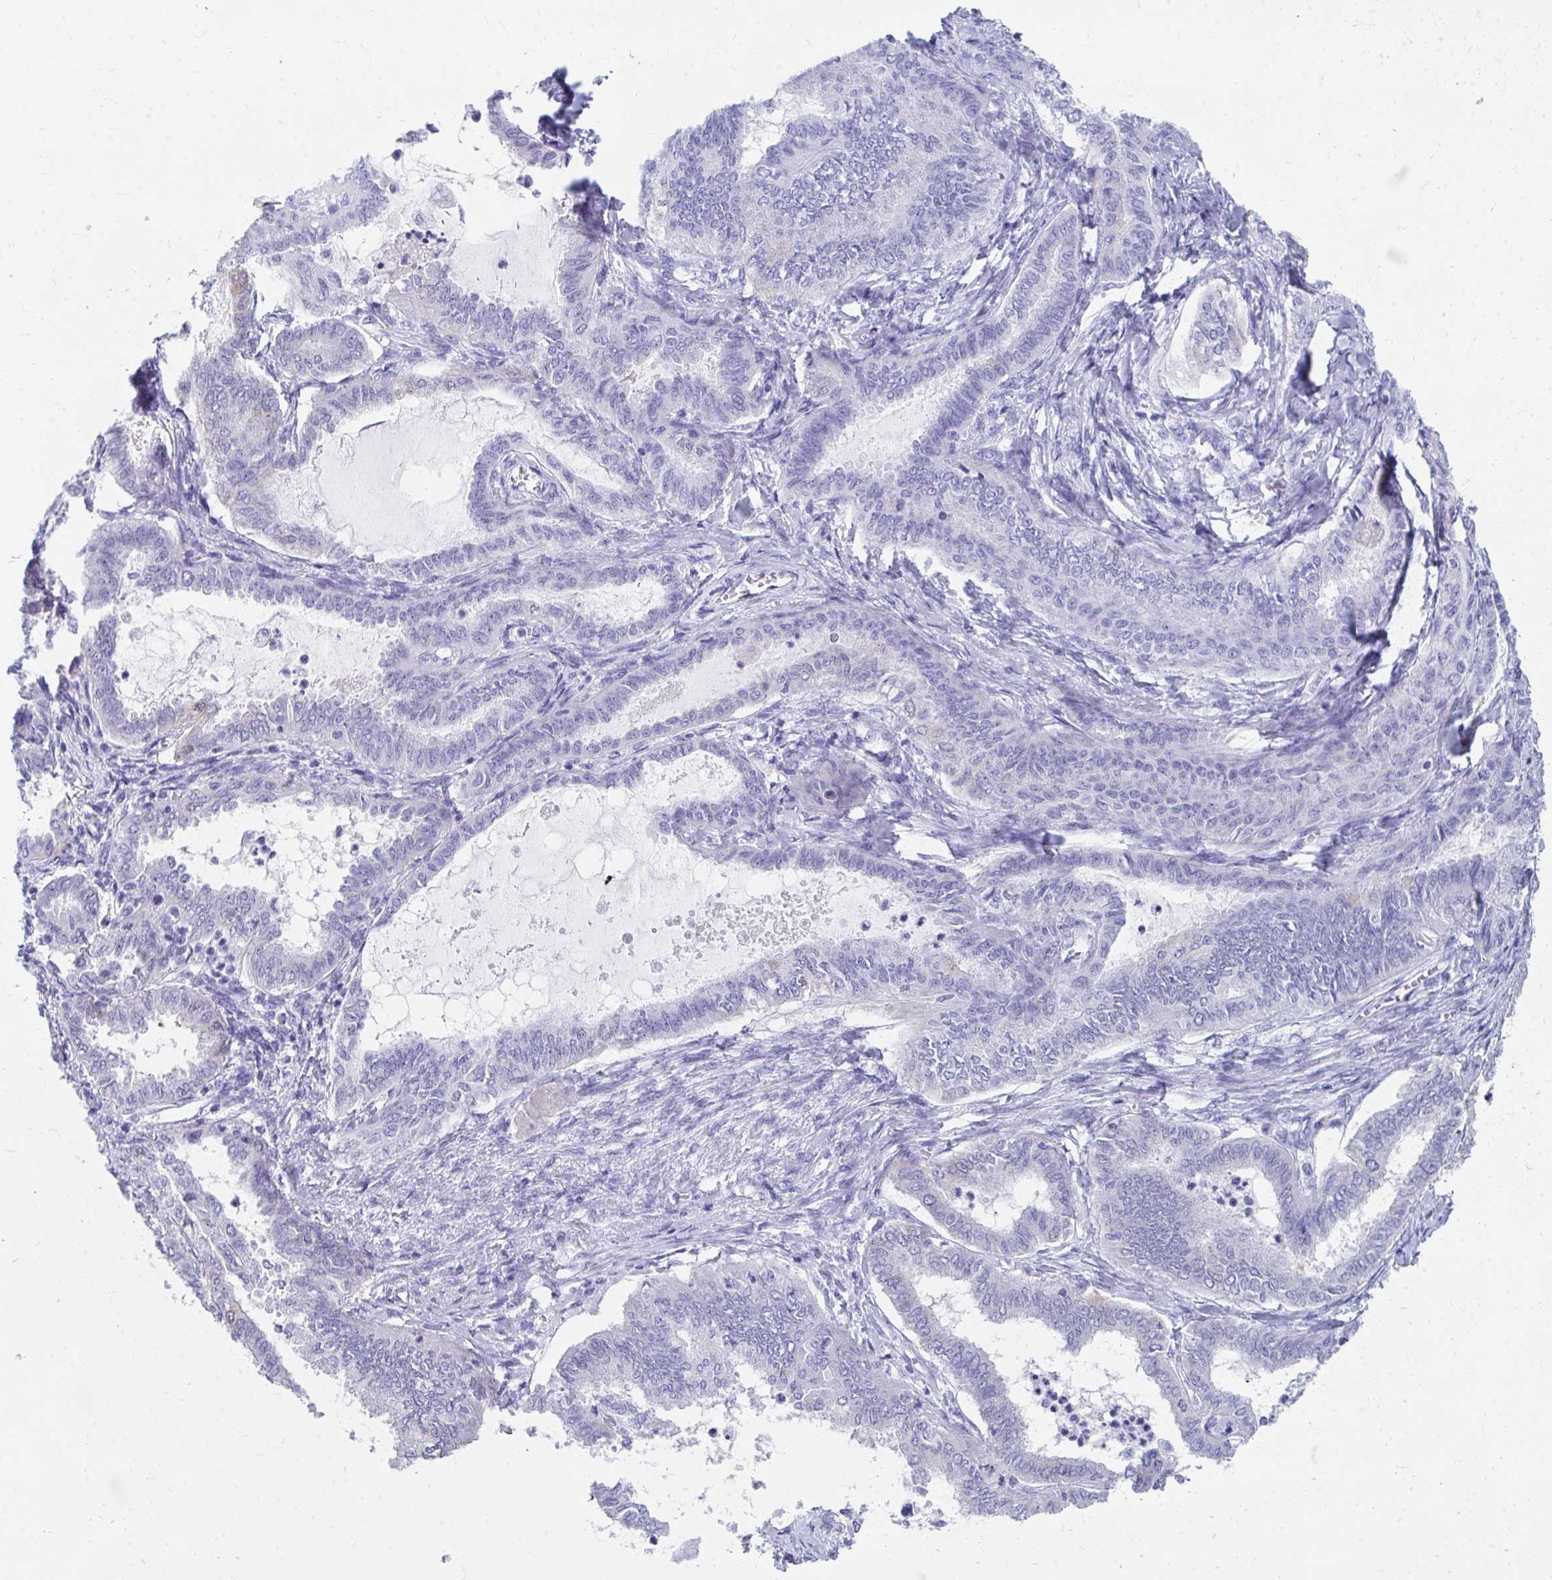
{"staining": {"intensity": "negative", "quantity": "none", "location": "none"}, "tissue": "ovarian cancer", "cell_type": "Tumor cells", "image_type": "cancer", "snomed": [{"axis": "morphology", "description": "Carcinoma, endometroid"}, {"axis": "topography", "description": "Ovary"}], "caption": "DAB (3,3'-diaminobenzidine) immunohistochemical staining of ovarian endometroid carcinoma displays no significant expression in tumor cells. Nuclei are stained in blue.", "gene": "HGD", "patient": {"sex": "female", "age": 70}}